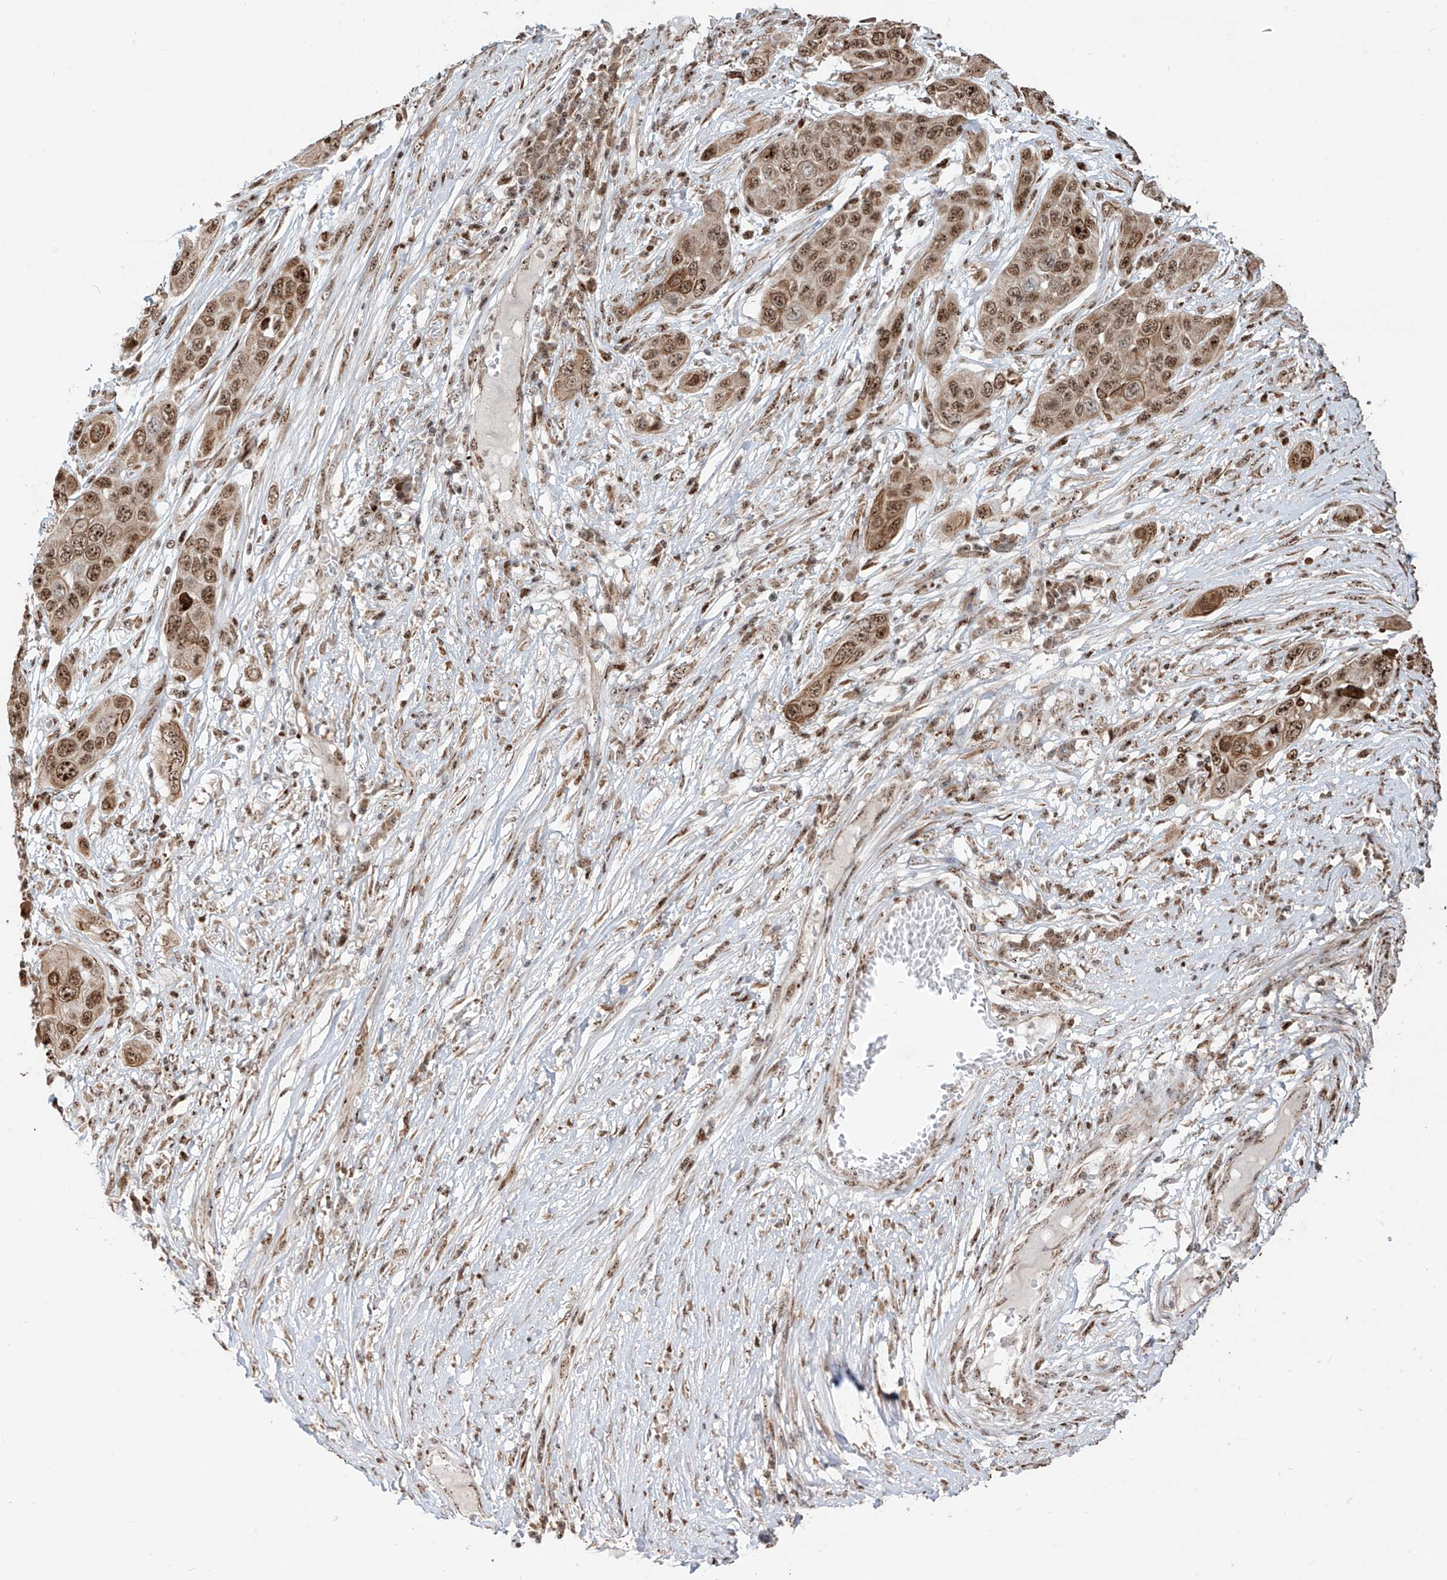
{"staining": {"intensity": "moderate", "quantity": ">75%", "location": "cytoplasmic/membranous,nuclear"}, "tissue": "skin cancer", "cell_type": "Tumor cells", "image_type": "cancer", "snomed": [{"axis": "morphology", "description": "Squamous cell carcinoma, NOS"}, {"axis": "topography", "description": "Skin"}], "caption": "IHC of skin squamous cell carcinoma exhibits medium levels of moderate cytoplasmic/membranous and nuclear expression in about >75% of tumor cells. The staining is performed using DAB (3,3'-diaminobenzidine) brown chromogen to label protein expression. The nuclei are counter-stained blue using hematoxylin.", "gene": "ZBTB8A", "patient": {"sex": "male", "age": 55}}